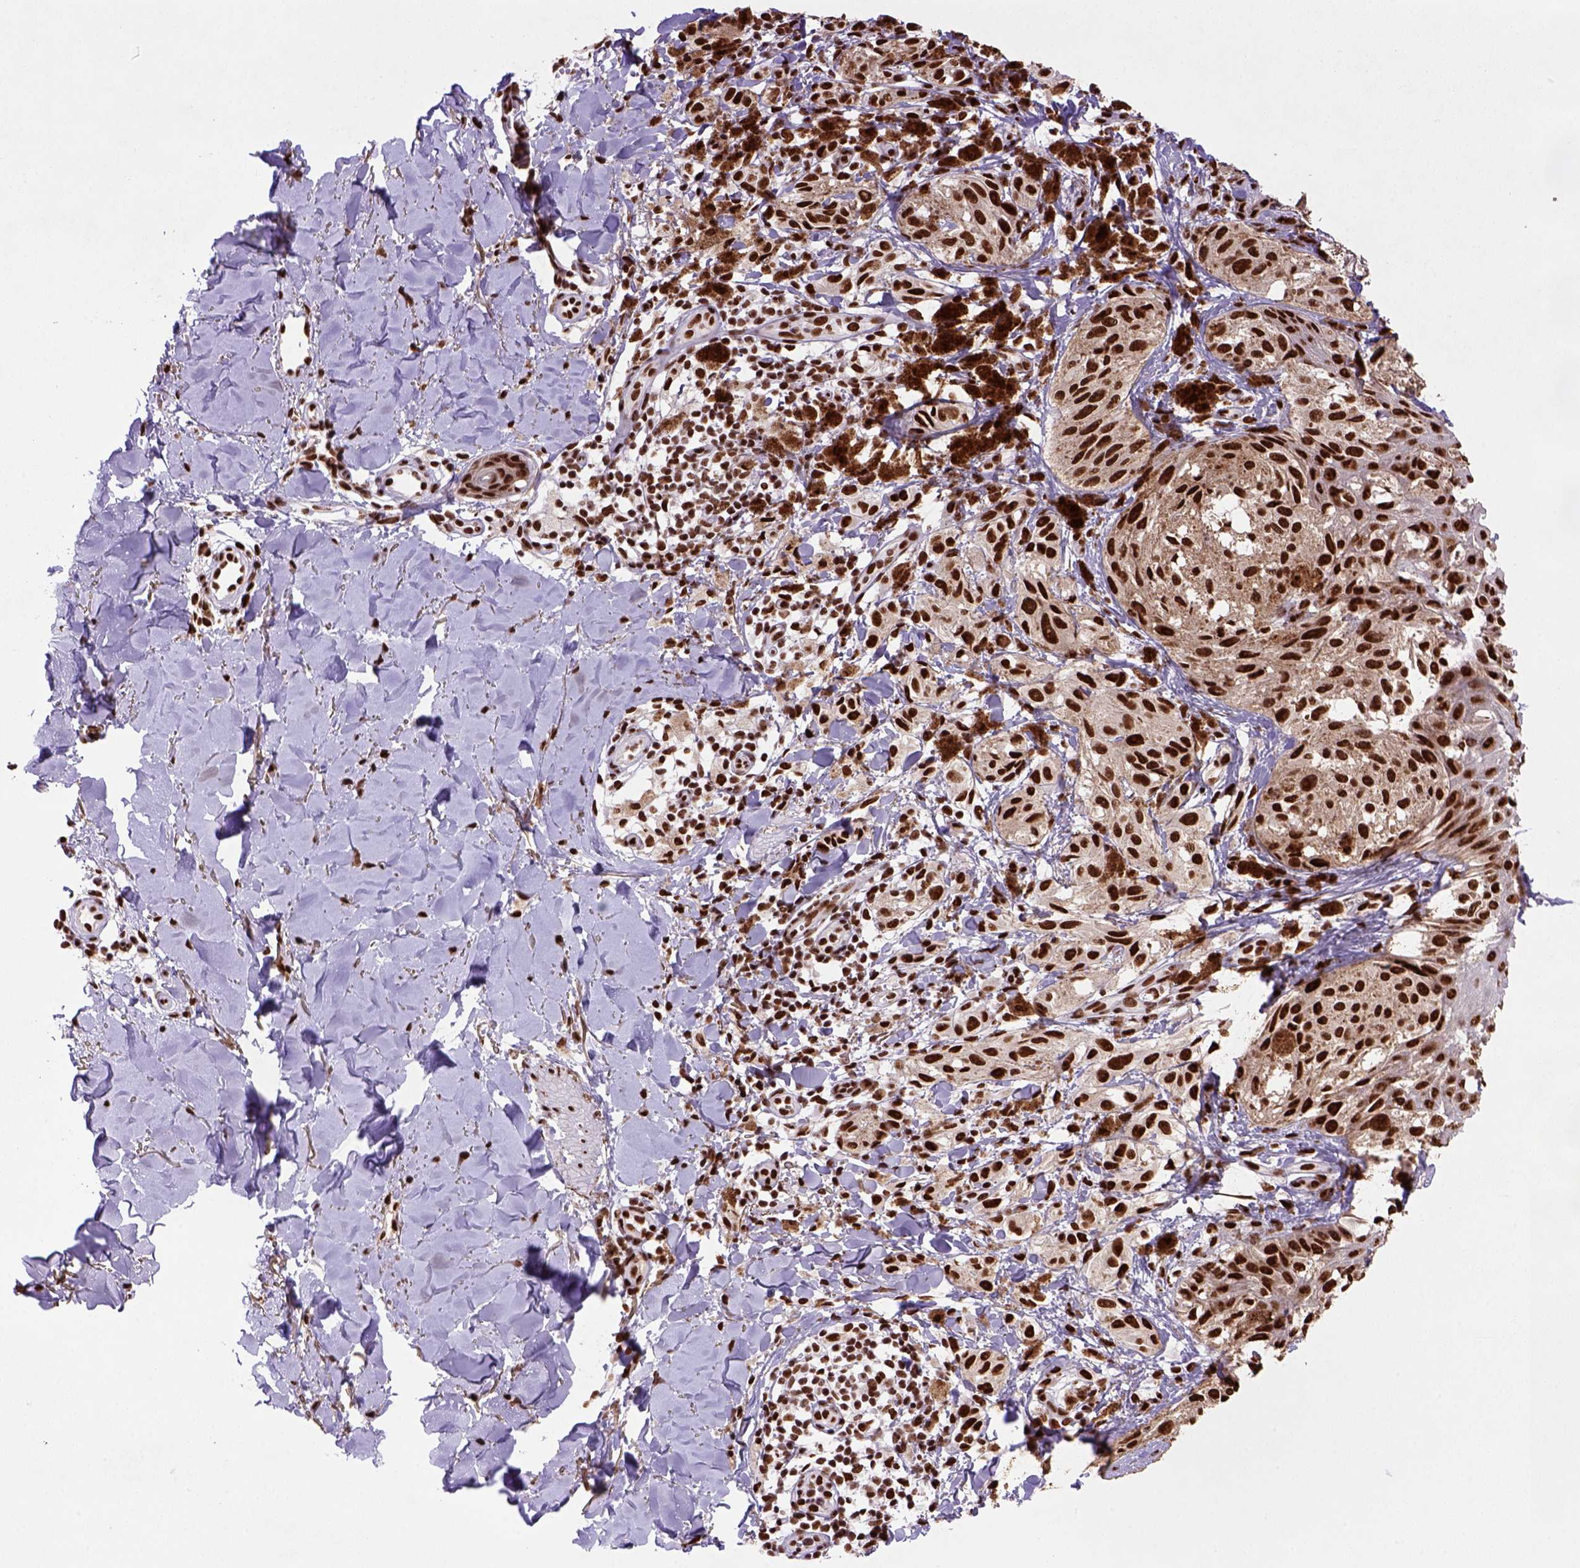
{"staining": {"intensity": "strong", "quantity": ">75%", "location": "nuclear"}, "tissue": "melanoma", "cell_type": "Tumor cells", "image_type": "cancer", "snomed": [{"axis": "morphology", "description": "Malignant melanoma, NOS"}, {"axis": "topography", "description": "Skin"}], "caption": "Malignant melanoma tissue demonstrates strong nuclear positivity in about >75% of tumor cells", "gene": "NSMCE2", "patient": {"sex": "male", "age": 36}}